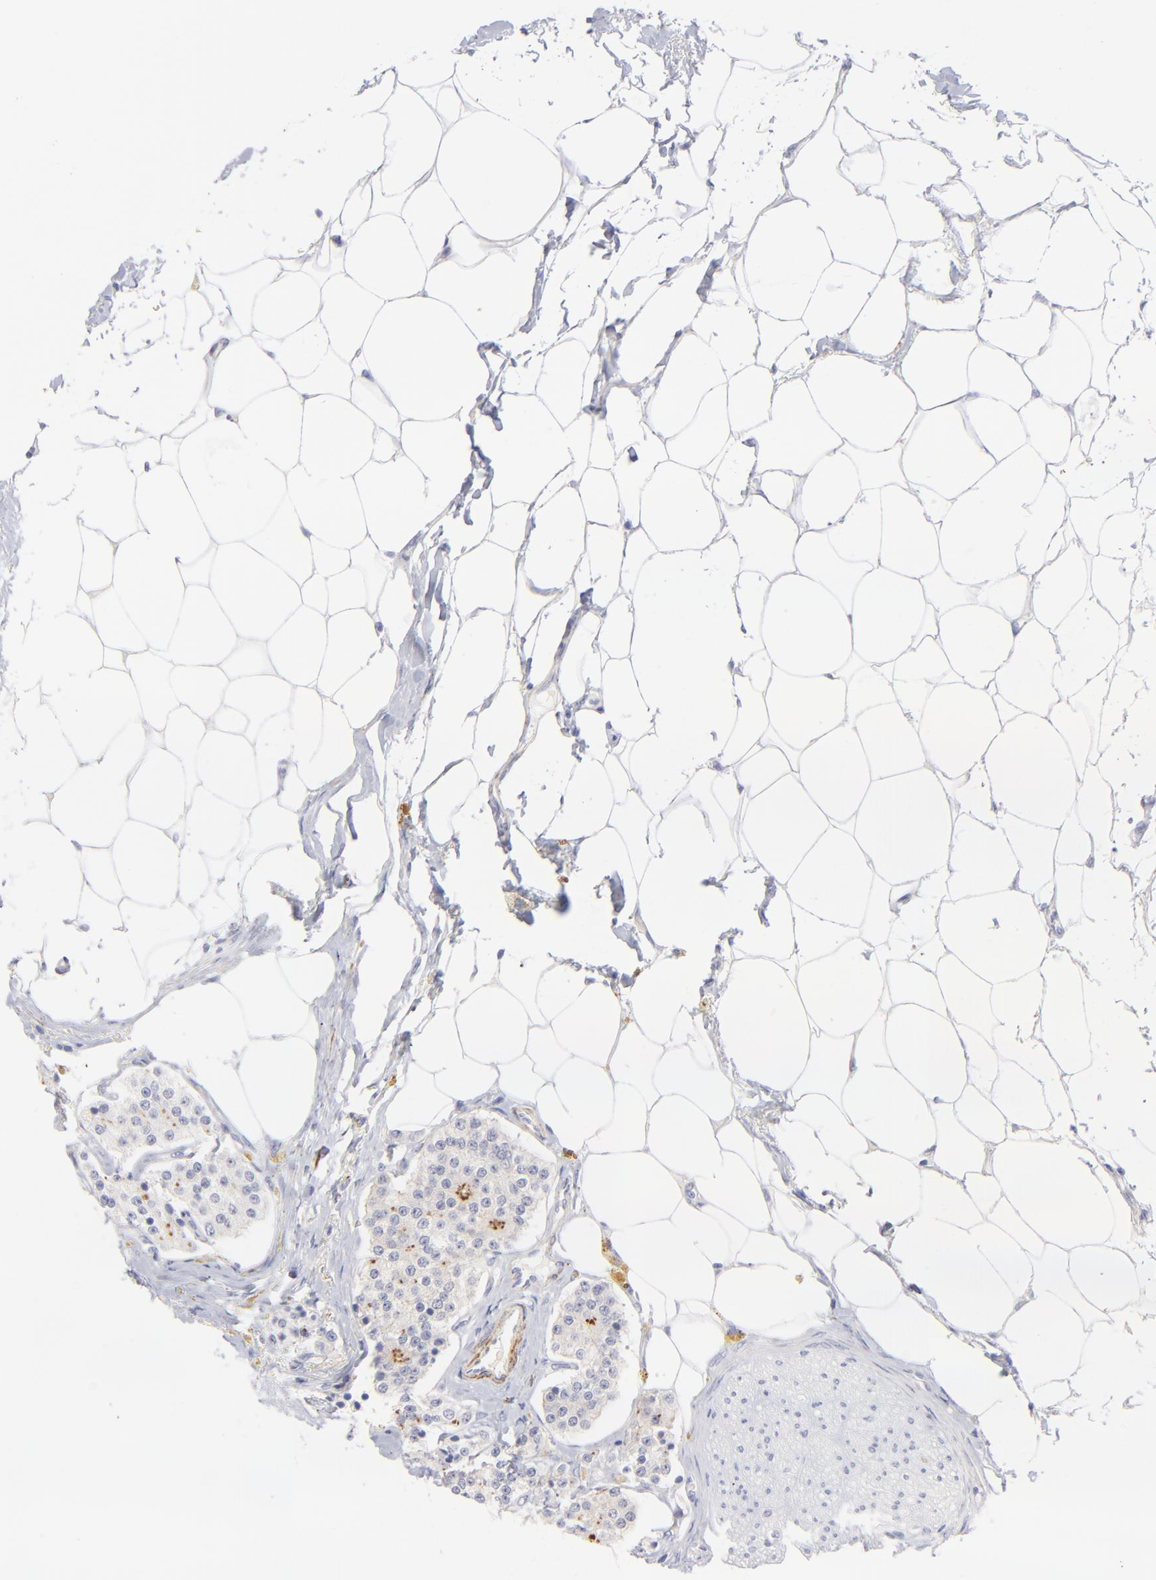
{"staining": {"intensity": "weak", "quantity": "25%-75%", "location": "cytoplasmic/membranous"}, "tissue": "carcinoid", "cell_type": "Tumor cells", "image_type": "cancer", "snomed": [{"axis": "morphology", "description": "Carcinoid, malignant, NOS"}, {"axis": "topography", "description": "Colon"}], "caption": "This photomicrograph displays IHC staining of human carcinoid, with low weak cytoplasmic/membranous staining in approximately 25%-75% of tumor cells.", "gene": "ACTA2", "patient": {"sex": "female", "age": 61}}